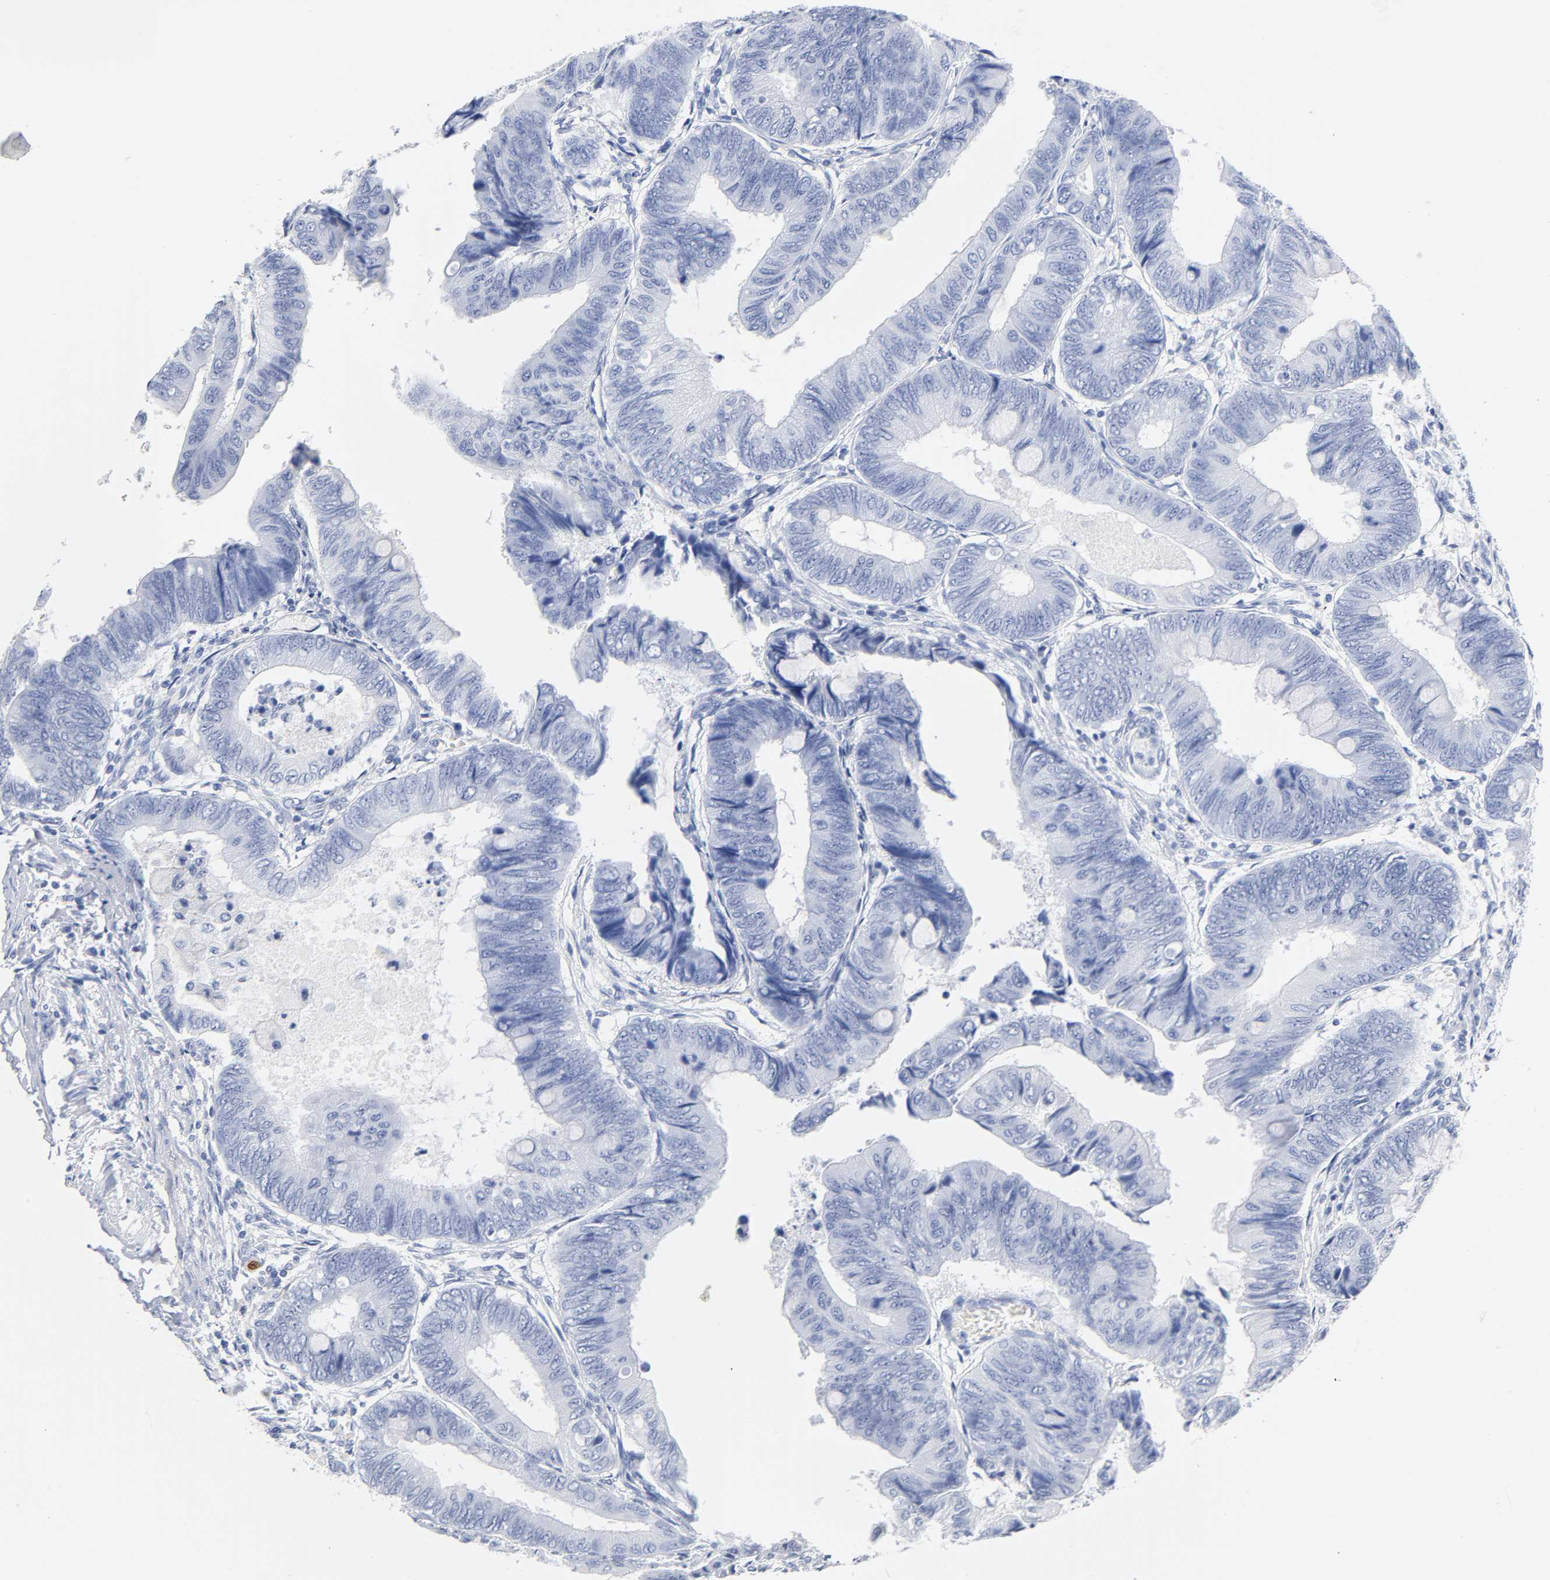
{"staining": {"intensity": "negative", "quantity": "none", "location": "none"}, "tissue": "colorectal cancer", "cell_type": "Tumor cells", "image_type": "cancer", "snomed": [{"axis": "morphology", "description": "Normal tissue, NOS"}, {"axis": "morphology", "description": "Adenocarcinoma, NOS"}, {"axis": "topography", "description": "Rectum"}, {"axis": "topography", "description": "Peripheral nerve tissue"}], "caption": "Colorectal cancer stained for a protein using immunohistochemistry reveals no expression tumor cells.", "gene": "NFATC1", "patient": {"sex": "male", "age": 92}}